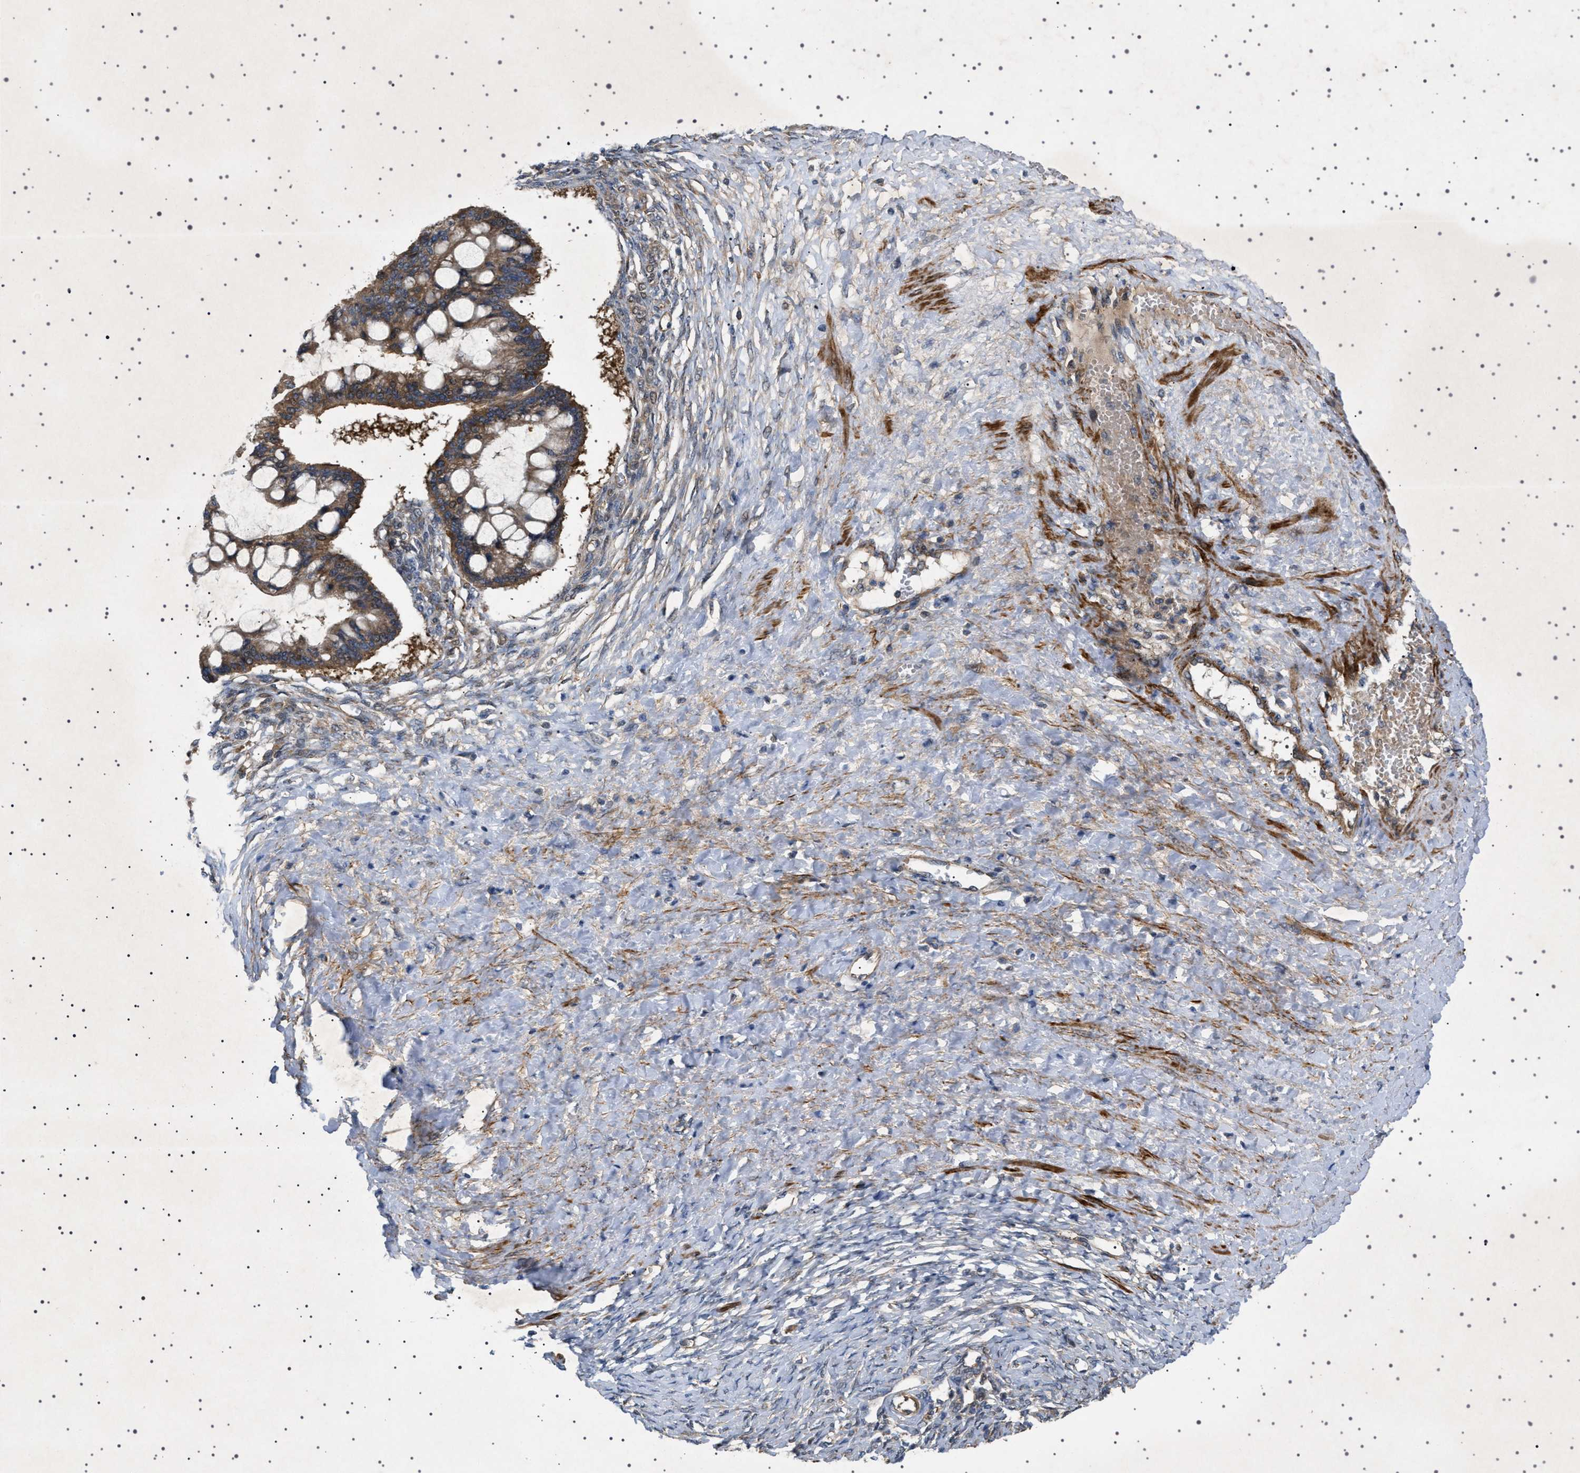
{"staining": {"intensity": "strong", "quantity": ">75%", "location": "cytoplasmic/membranous"}, "tissue": "ovarian cancer", "cell_type": "Tumor cells", "image_type": "cancer", "snomed": [{"axis": "morphology", "description": "Cystadenocarcinoma, mucinous, NOS"}, {"axis": "topography", "description": "Ovary"}], "caption": "Protein expression analysis of human ovarian cancer (mucinous cystadenocarcinoma) reveals strong cytoplasmic/membranous expression in approximately >75% of tumor cells.", "gene": "CCDC186", "patient": {"sex": "female", "age": 73}}